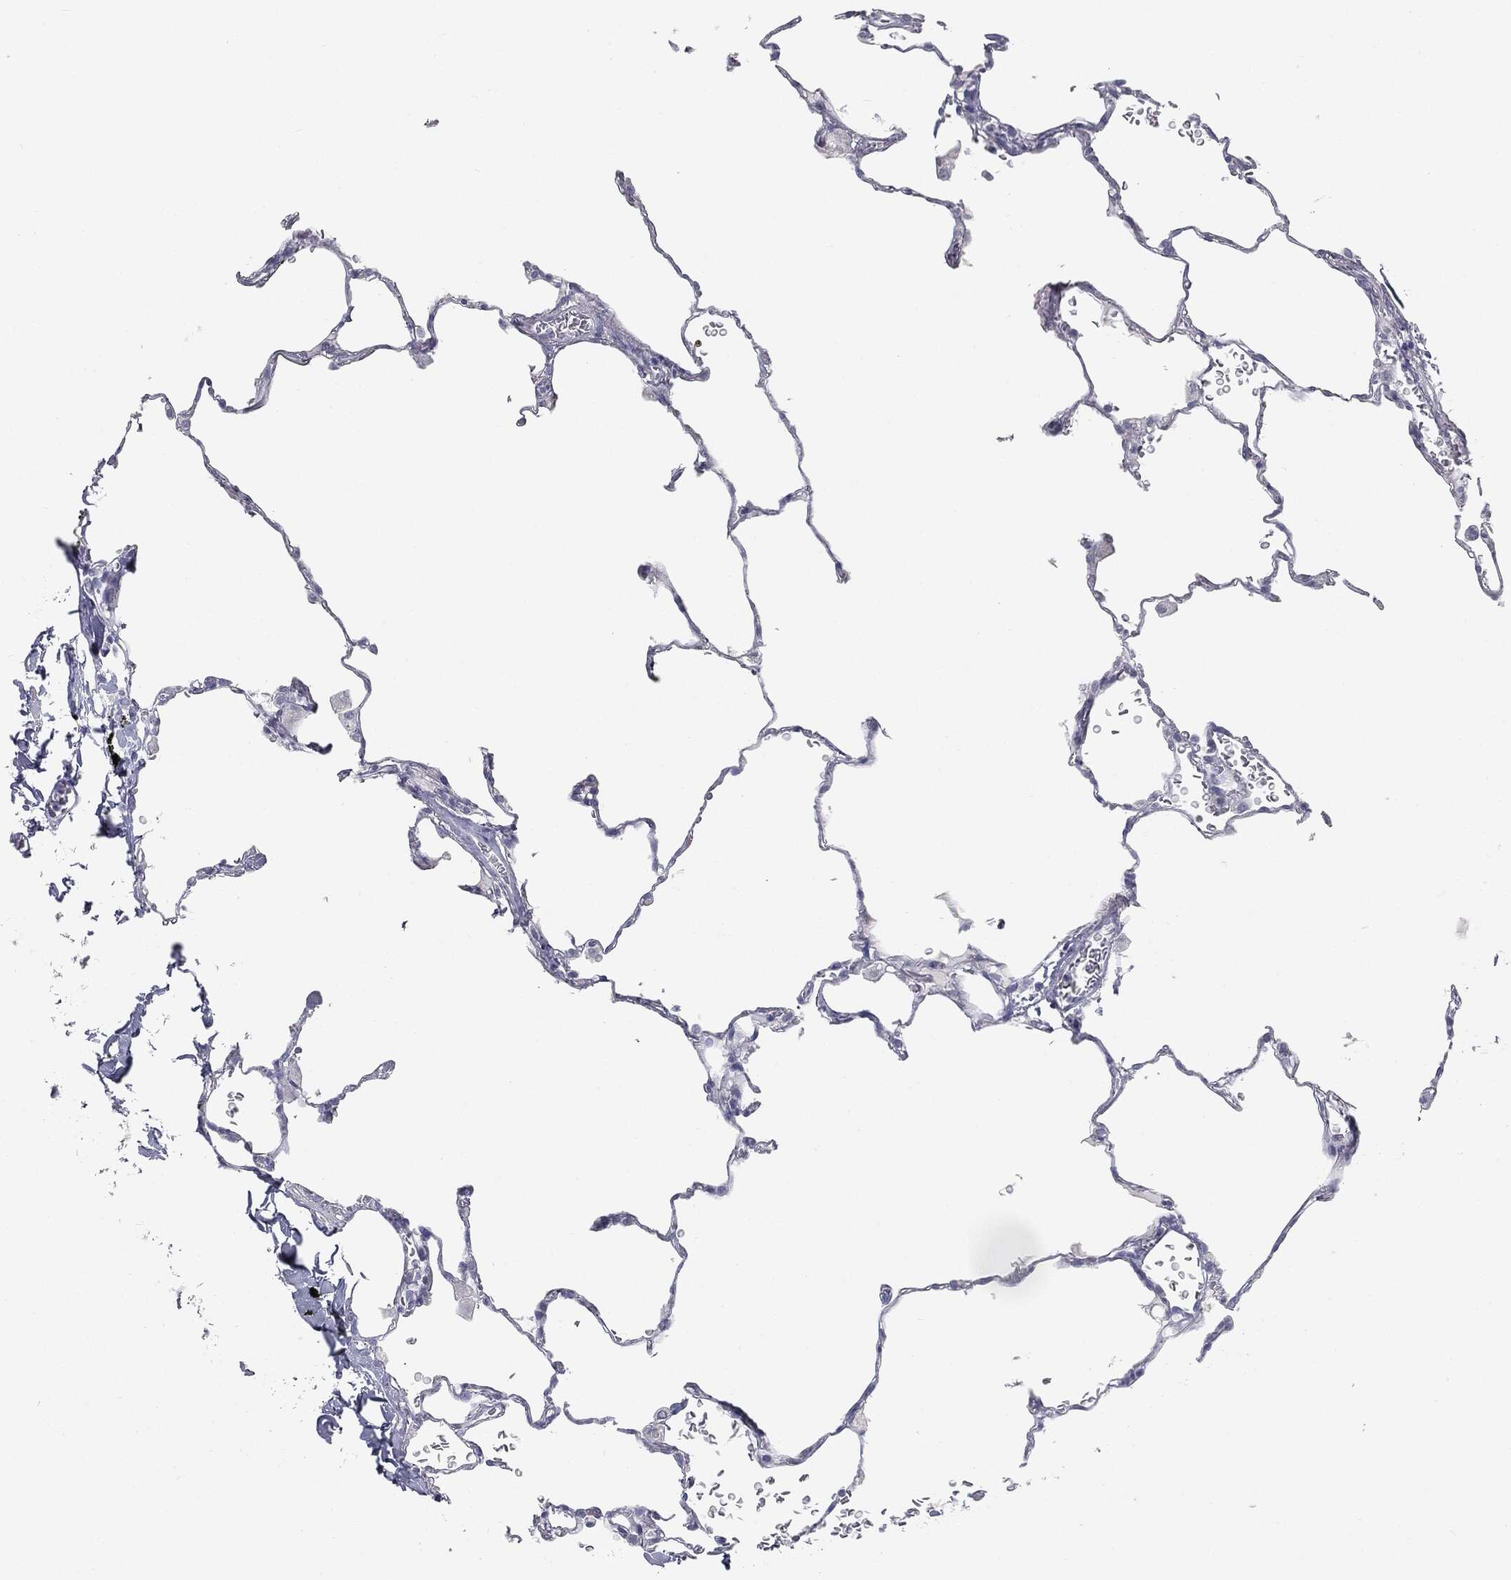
{"staining": {"intensity": "negative", "quantity": "none", "location": "none"}, "tissue": "lung", "cell_type": "Alveolar cells", "image_type": "normal", "snomed": [{"axis": "morphology", "description": "Normal tissue, NOS"}, {"axis": "morphology", "description": "Adenocarcinoma, metastatic, NOS"}, {"axis": "topography", "description": "Lung"}], "caption": "The histopathology image shows no staining of alveolar cells in benign lung. (Brightfield microscopy of DAB immunohistochemistry (IHC) at high magnification).", "gene": "MUC5AC", "patient": {"sex": "male", "age": 45}}